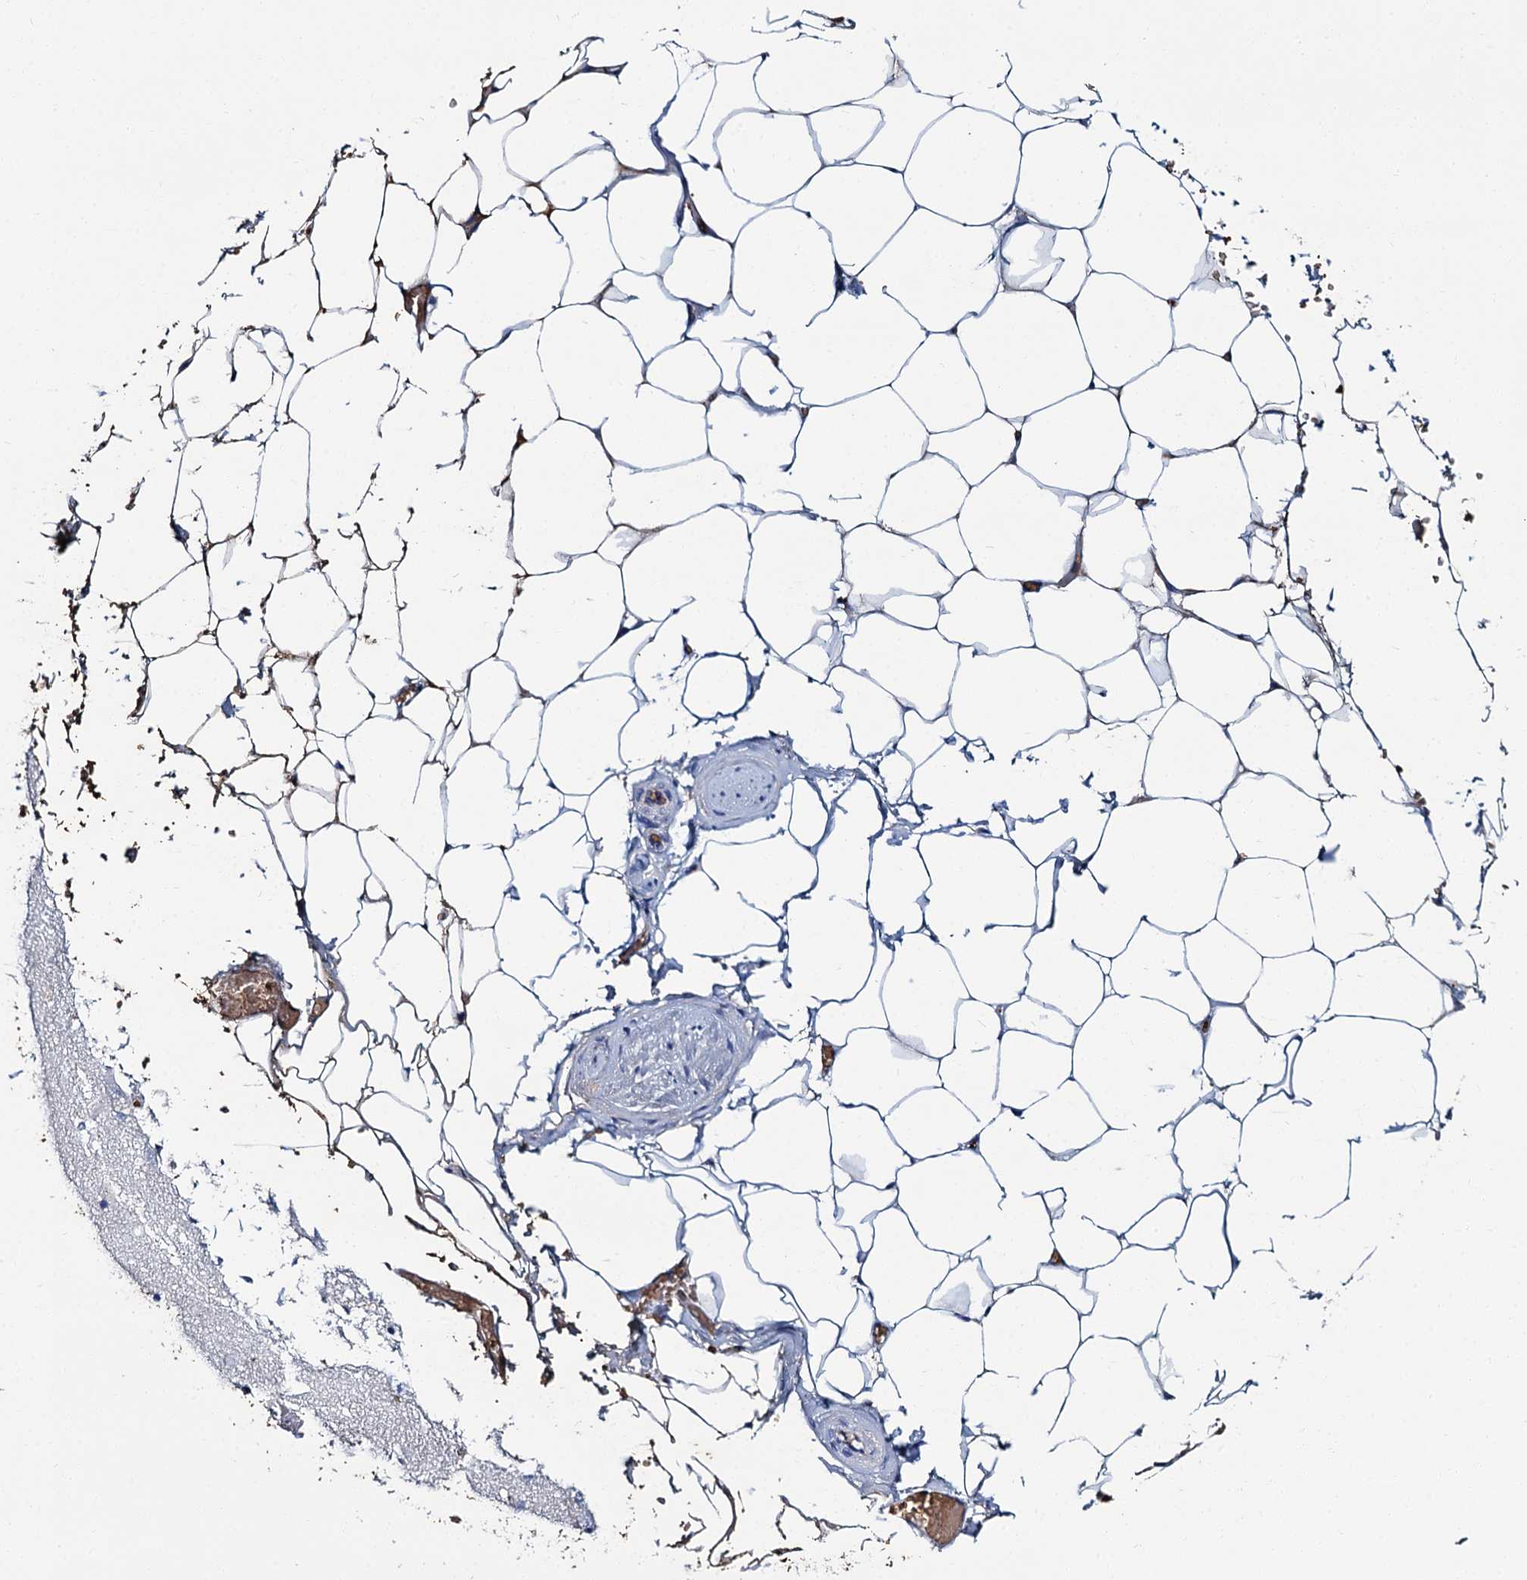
{"staining": {"intensity": "negative", "quantity": "none", "location": "none"}, "tissue": "adipose tissue", "cell_type": "Adipocytes", "image_type": "normal", "snomed": [{"axis": "morphology", "description": "Normal tissue, NOS"}, {"axis": "morphology", "description": "Adenocarcinoma, Low grade"}, {"axis": "topography", "description": "Prostate"}, {"axis": "topography", "description": "Peripheral nerve tissue"}], "caption": "This image is of unremarkable adipose tissue stained with IHC to label a protein in brown with the nuclei are counter-stained blue. There is no staining in adipocytes. (Brightfield microscopy of DAB (3,3'-diaminobenzidine) immunohistochemistry at high magnification).", "gene": "ATG2A", "patient": {"sex": "male", "age": 63}}